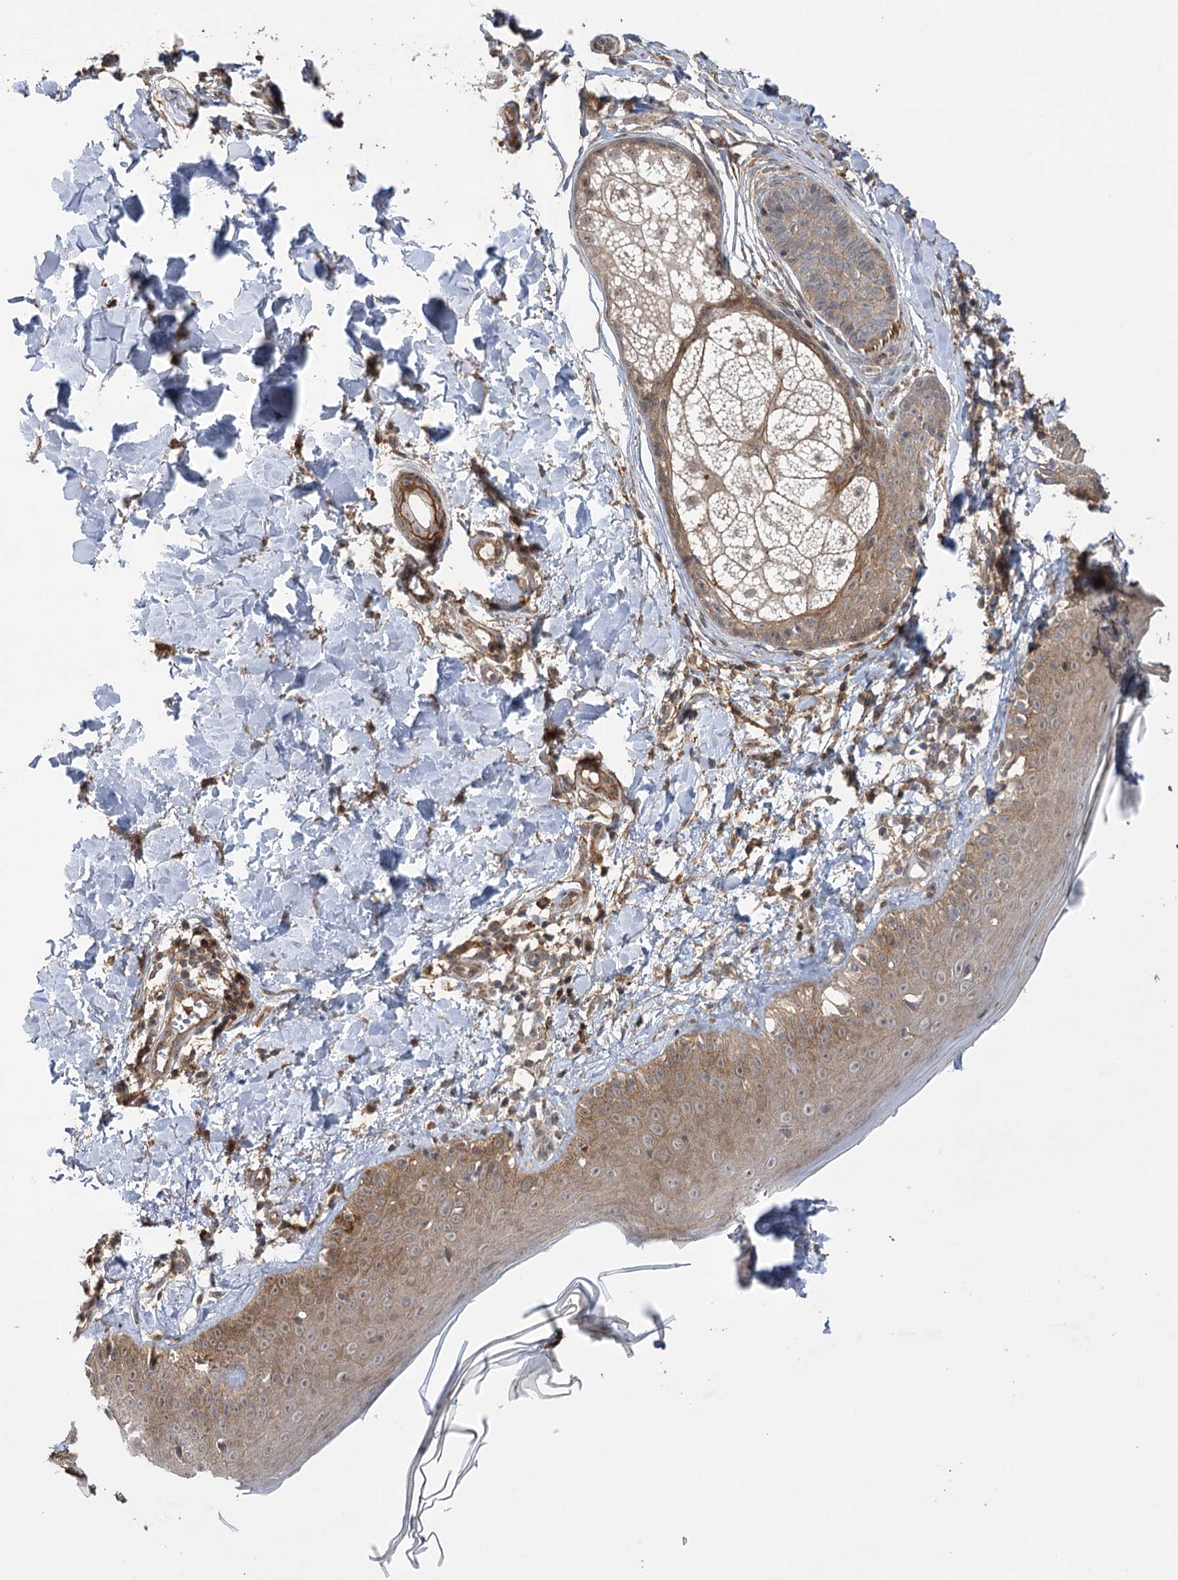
{"staining": {"intensity": "moderate", "quantity": "25%-75%", "location": "cytoplasmic/membranous"}, "tissue": "skin", "cell_type": "Fibroblasts", "image_type": "normal", "snomed": [{"axis": "morphology", "description": "Normal tissue, NOS"}, {"axis": "topography", "description": "Skin"}], "caption": "The immunohistochemical stain labels moderate cytoplasmic/membranous expression in fibroblasts of normal skin. Ihc stains the protein of interest in brown and the nuclei are stained blue.", "gene": "KCNN2", "patient": {"sex": "male", "age": 52}}